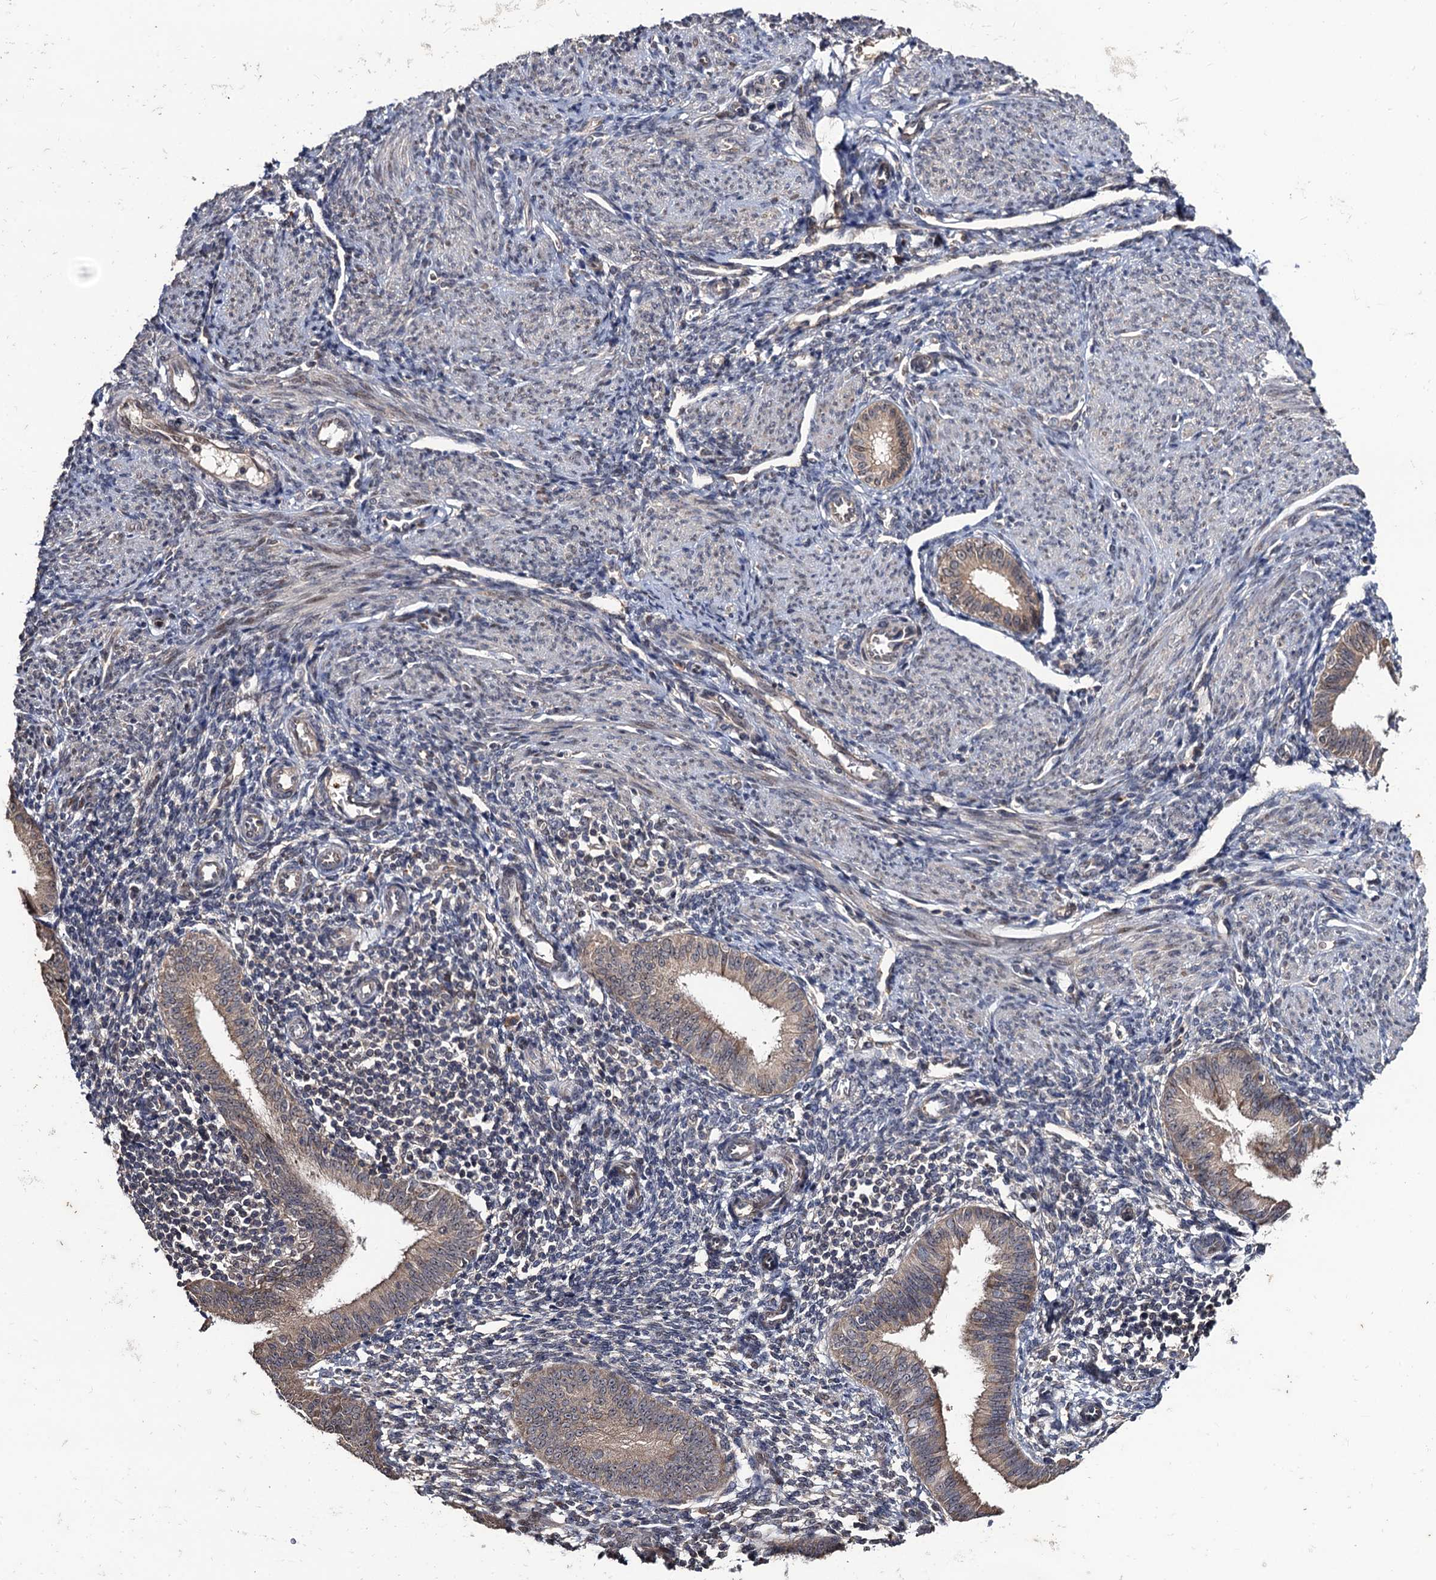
{"staining": {"intensity": "weak", "quantity": "<25%", "location": "cytoplasmic/membranous"}, "tissue": "endometrium", "cell_type": "Cells in endometrial stroma", "image_type": "normal", "snomed": [{"axis": "morphology", "description": "Normal tissue, NOS"}, {"axis": "topography", "description": "Uterus"}, {"axis": "topography", "description": "Endometrium"}], "caption": "Cells in endometrial stroma show no significant protein expression in normal endometrium. Nuclei are stained in blue.", "gene": "LRRC63", "patient": {"sex": "female", "age": 48}}